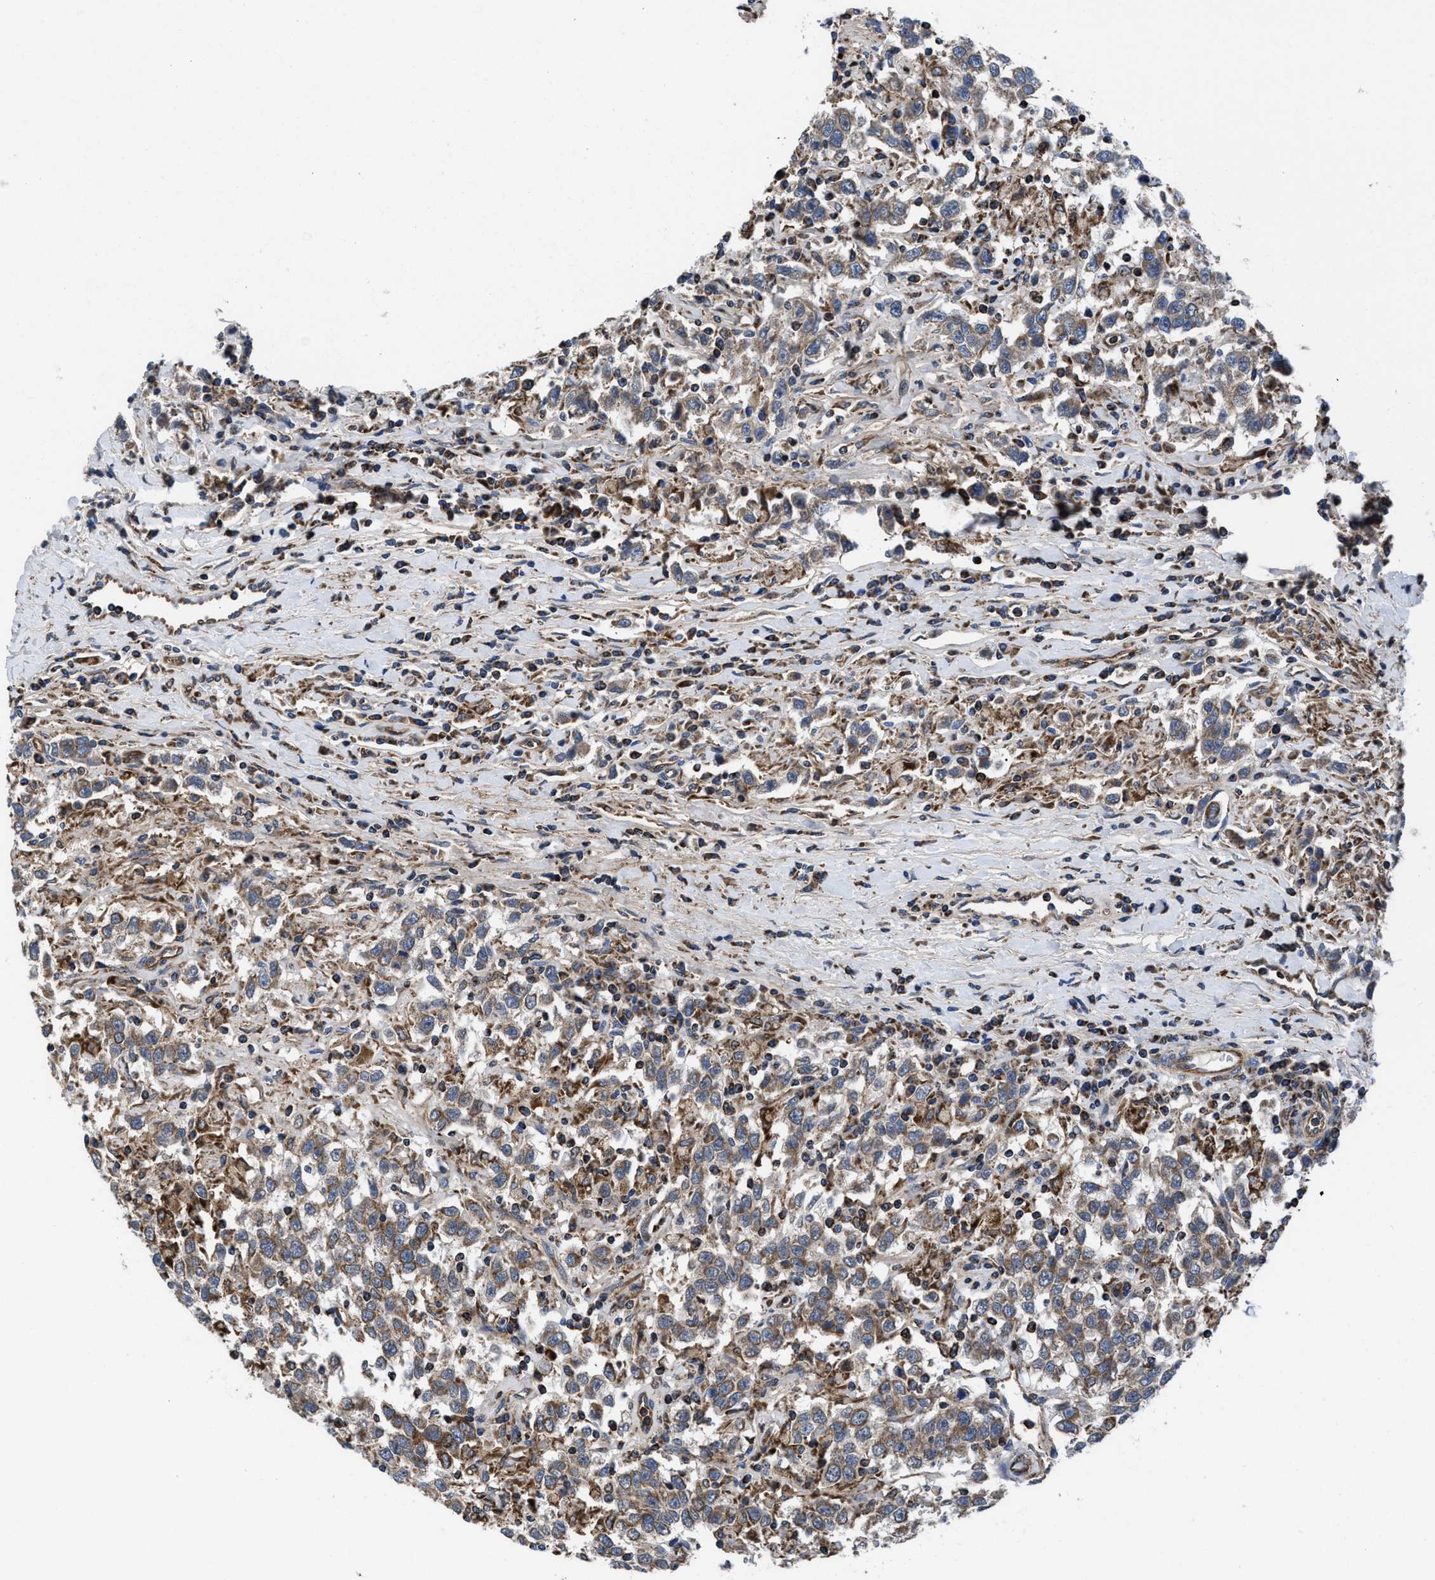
{"staining": {"intensity": "moderate", "quantity": ">75%", "location": "cytoplasmic/membranous"}, "tissue": "testis cancer", "cell_type": "Tumor cells", "image_type": "cancer", "snomed": [{"axis": "morphology", "description": "Seminoma, NOS"}, {"axis": "topography", "description": "Testis"}], "caption": "There is medium levels of moderate cytoplasmic/membranous expression in tumor cells of seminoma (testis), as demonstrated by immunohistochemical staining (brown color).", "gene": "PRR15L", "patient": {"sex": "male", "age": 41}}